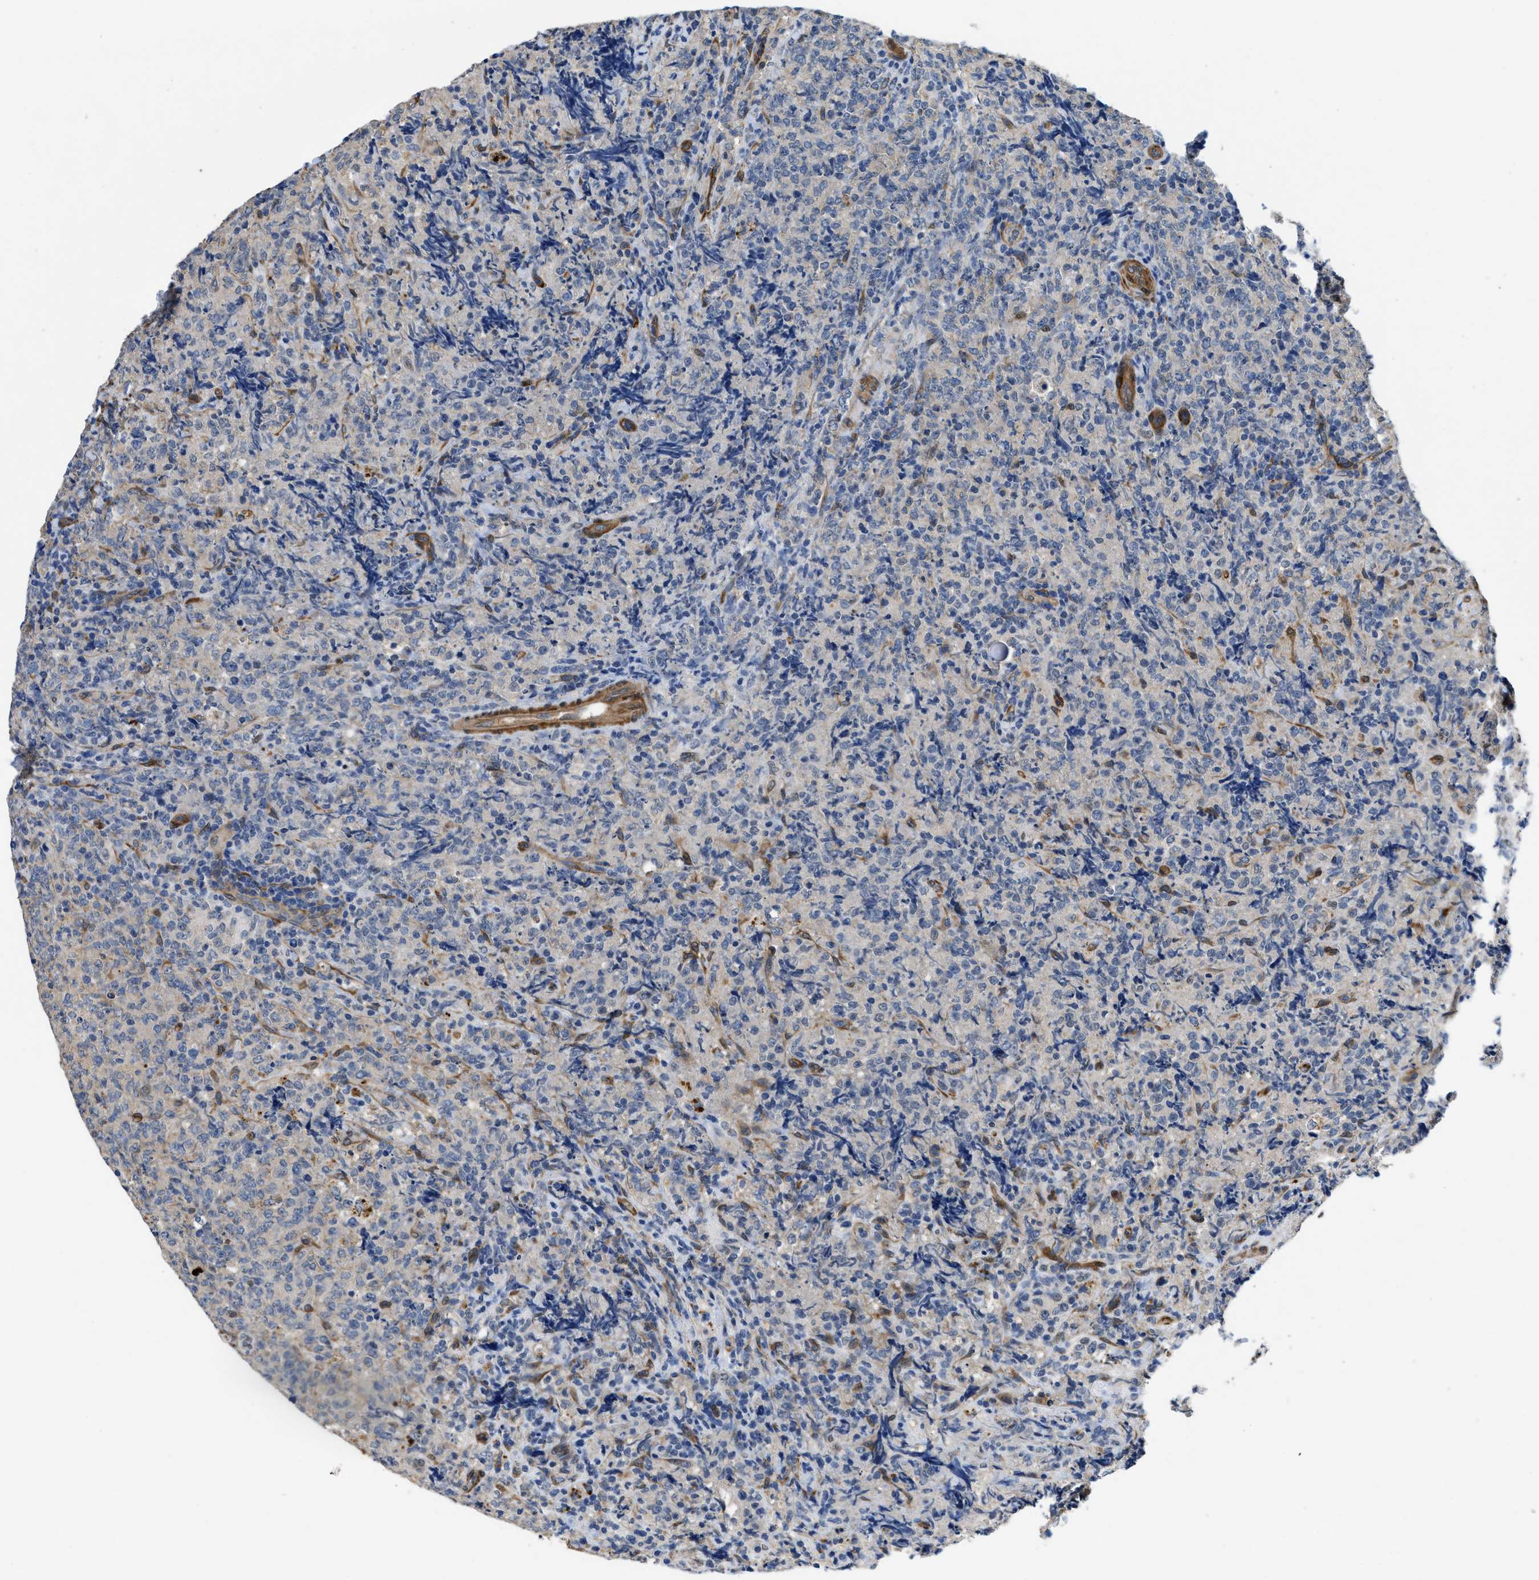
{"staining": {"intensity": "negative", "quantity": "none", "location": "none"}, "tissue": "lymphoma", "cell_type": "Tumor cells", "image_type": "cancer", "snomed": [{"axis": "morphology", "description": "Malignant lymphoma, non-Hodgkin's type, High grade"}, {"axis": "topography", "description": "Tonsil"}], "caption": "DAB (3,3'-diaminobenzidine) immunohistochemical staining of human malignant lymphoma, non-Hodgkin's type (high-grade) reveals no significant expression in tumor cells.", "gene": "RAPH1", "patient": {"sex": "female", "age": 36}}